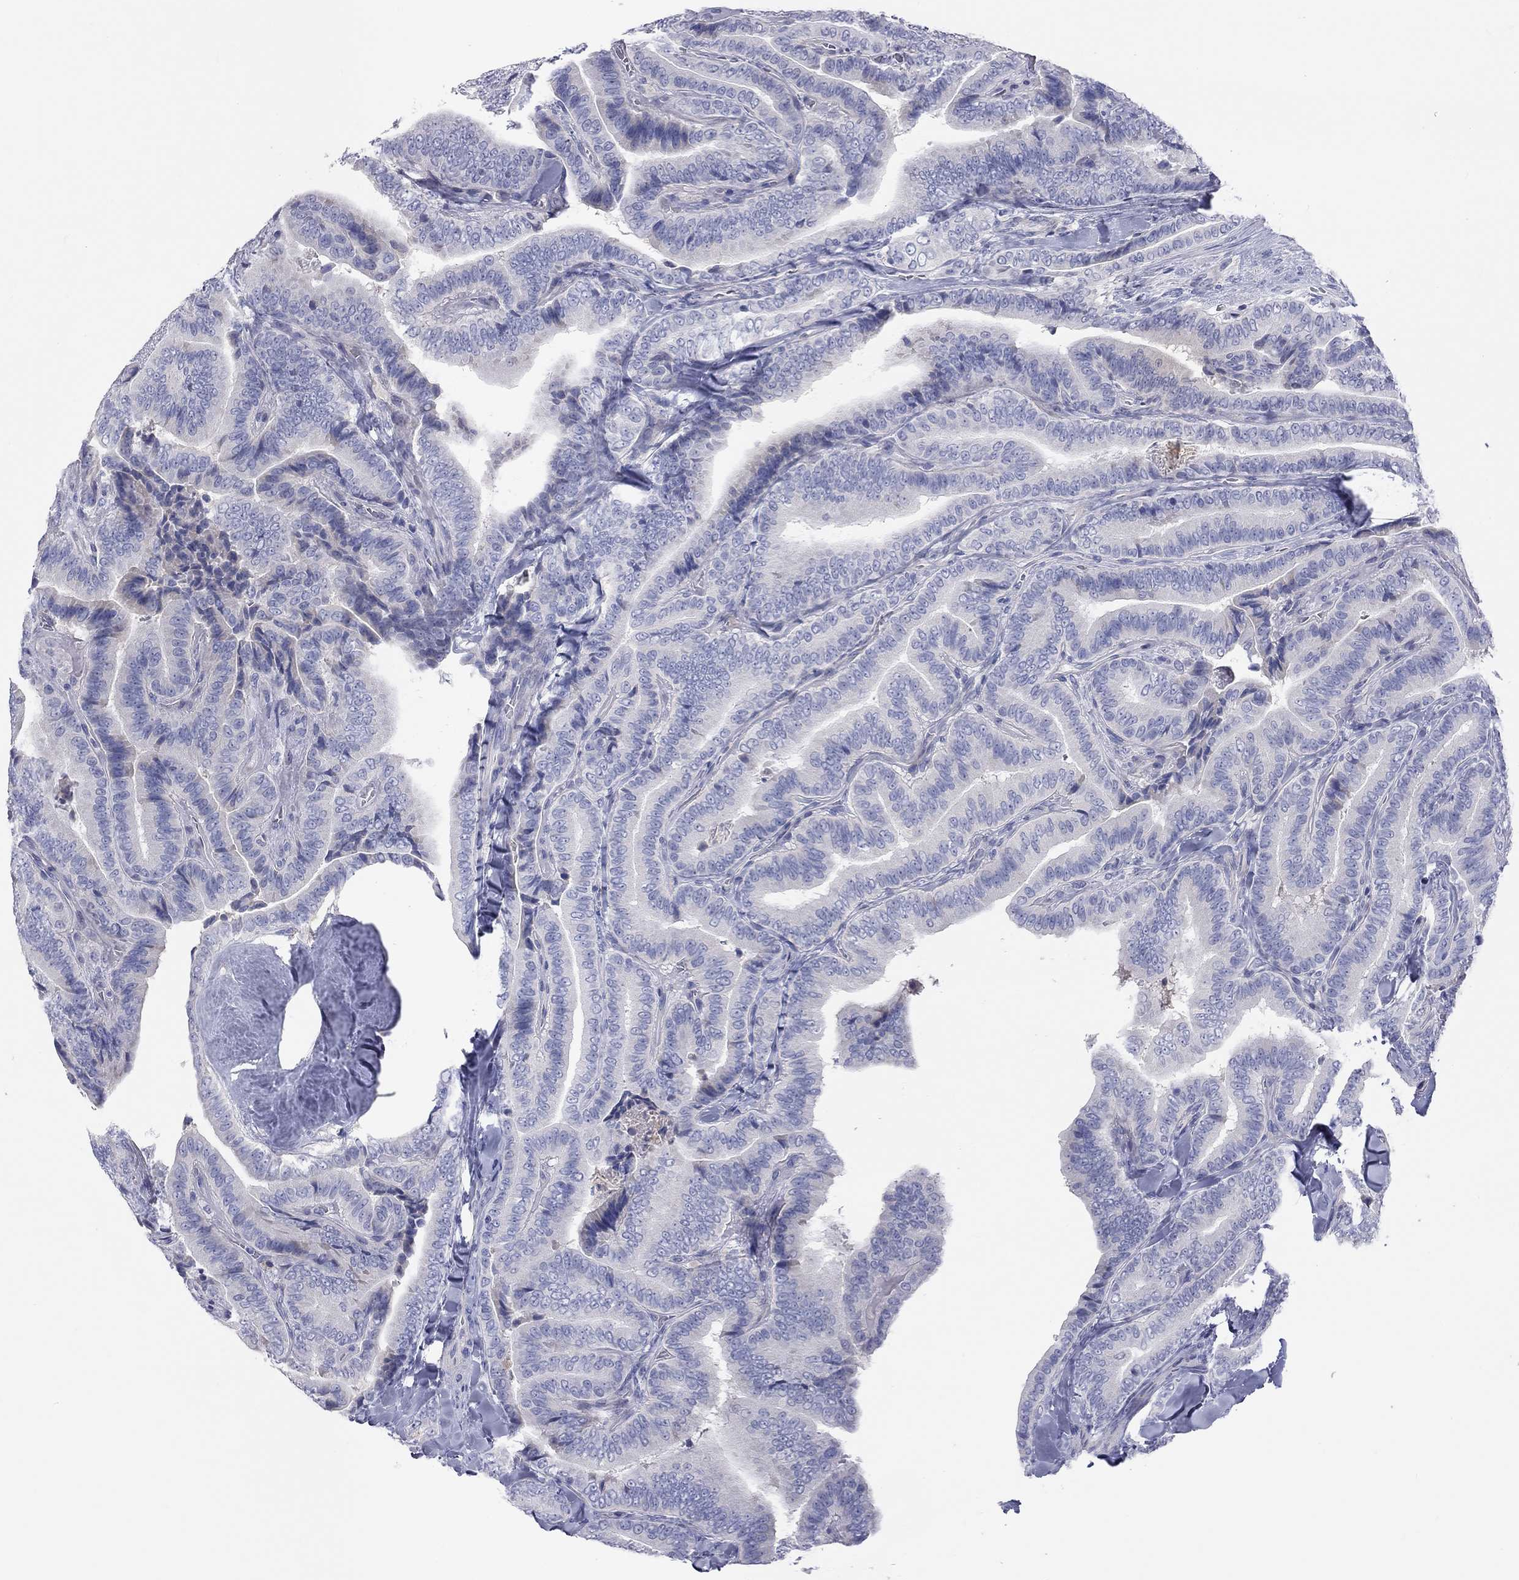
{"staining": {"intensity": "negative", "quantity": "none", "location": "none"}, "tissue": "thyroid cancer", "cell_type": "Tumor cells", "image_type": "cancer", "snomed": [{"axis": "morphology", "description": "Papillary adenocarcinoma, NOS"}, {"axis": "topography", "description": "Thyroid gland"}], "caption": "Tumor cells are negative for protein expression in human thyroid papillary adenocarcinoma. Nuclei are stained in blue.", "gene": "ST7L", "patient": {"sex": "male", "age": 61}}